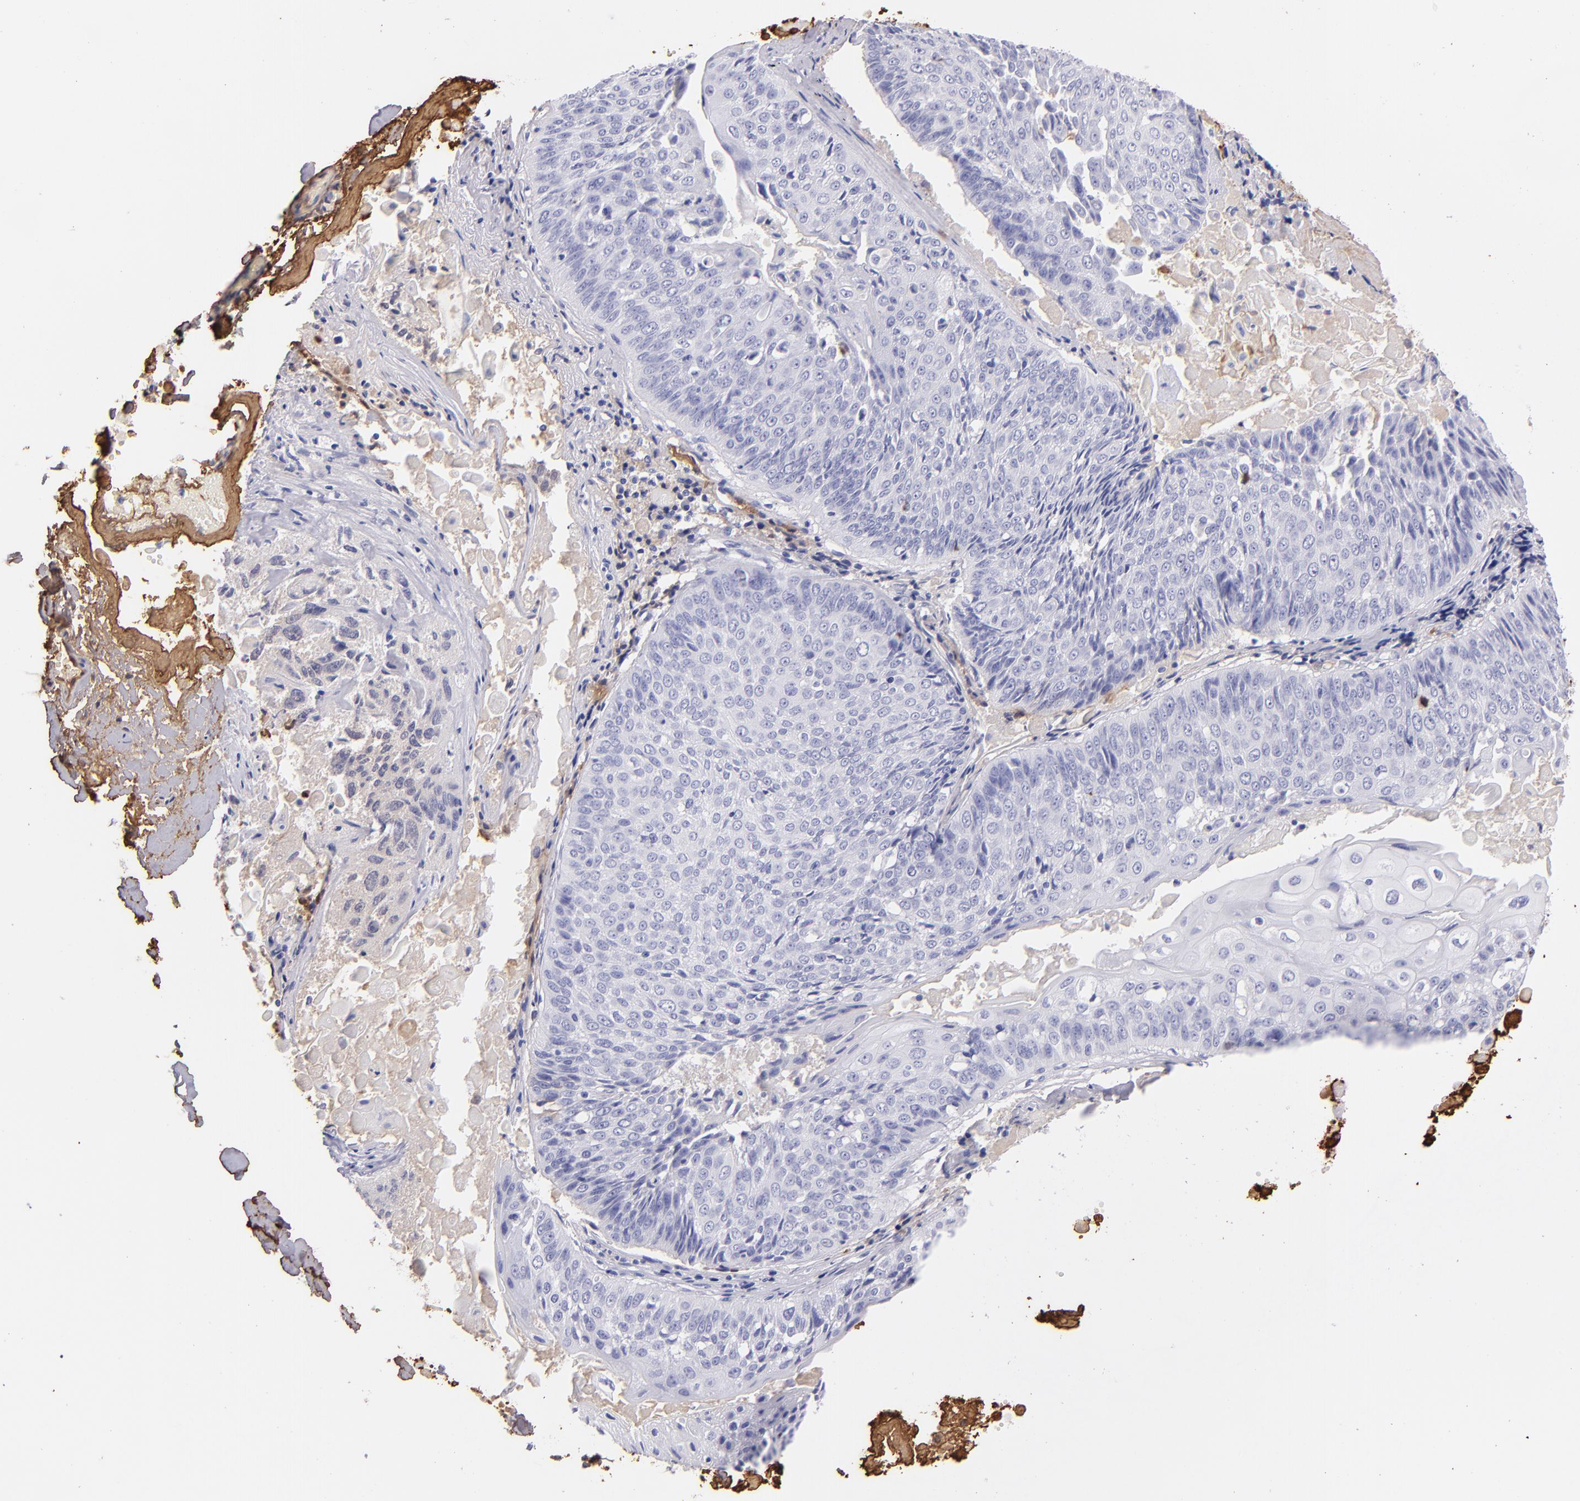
{"staining": {"intensity": "negative", "quantity": "none", "location": "none"}, "tissue": "lung cancer", "cell_type": "Tumor cells", "image_type": "cancer", "snomed": [{"axis": "morphology", "description": "Adenocarcinoma, NOS"}, {"axis": "topography", "description": "Lung"}], "caption": "Tumor cells are negative for brown protein staining in lung cancer (adenocarcinoma).", "gene": "FGB", "patient": {"sex": "male", "age": 60}}